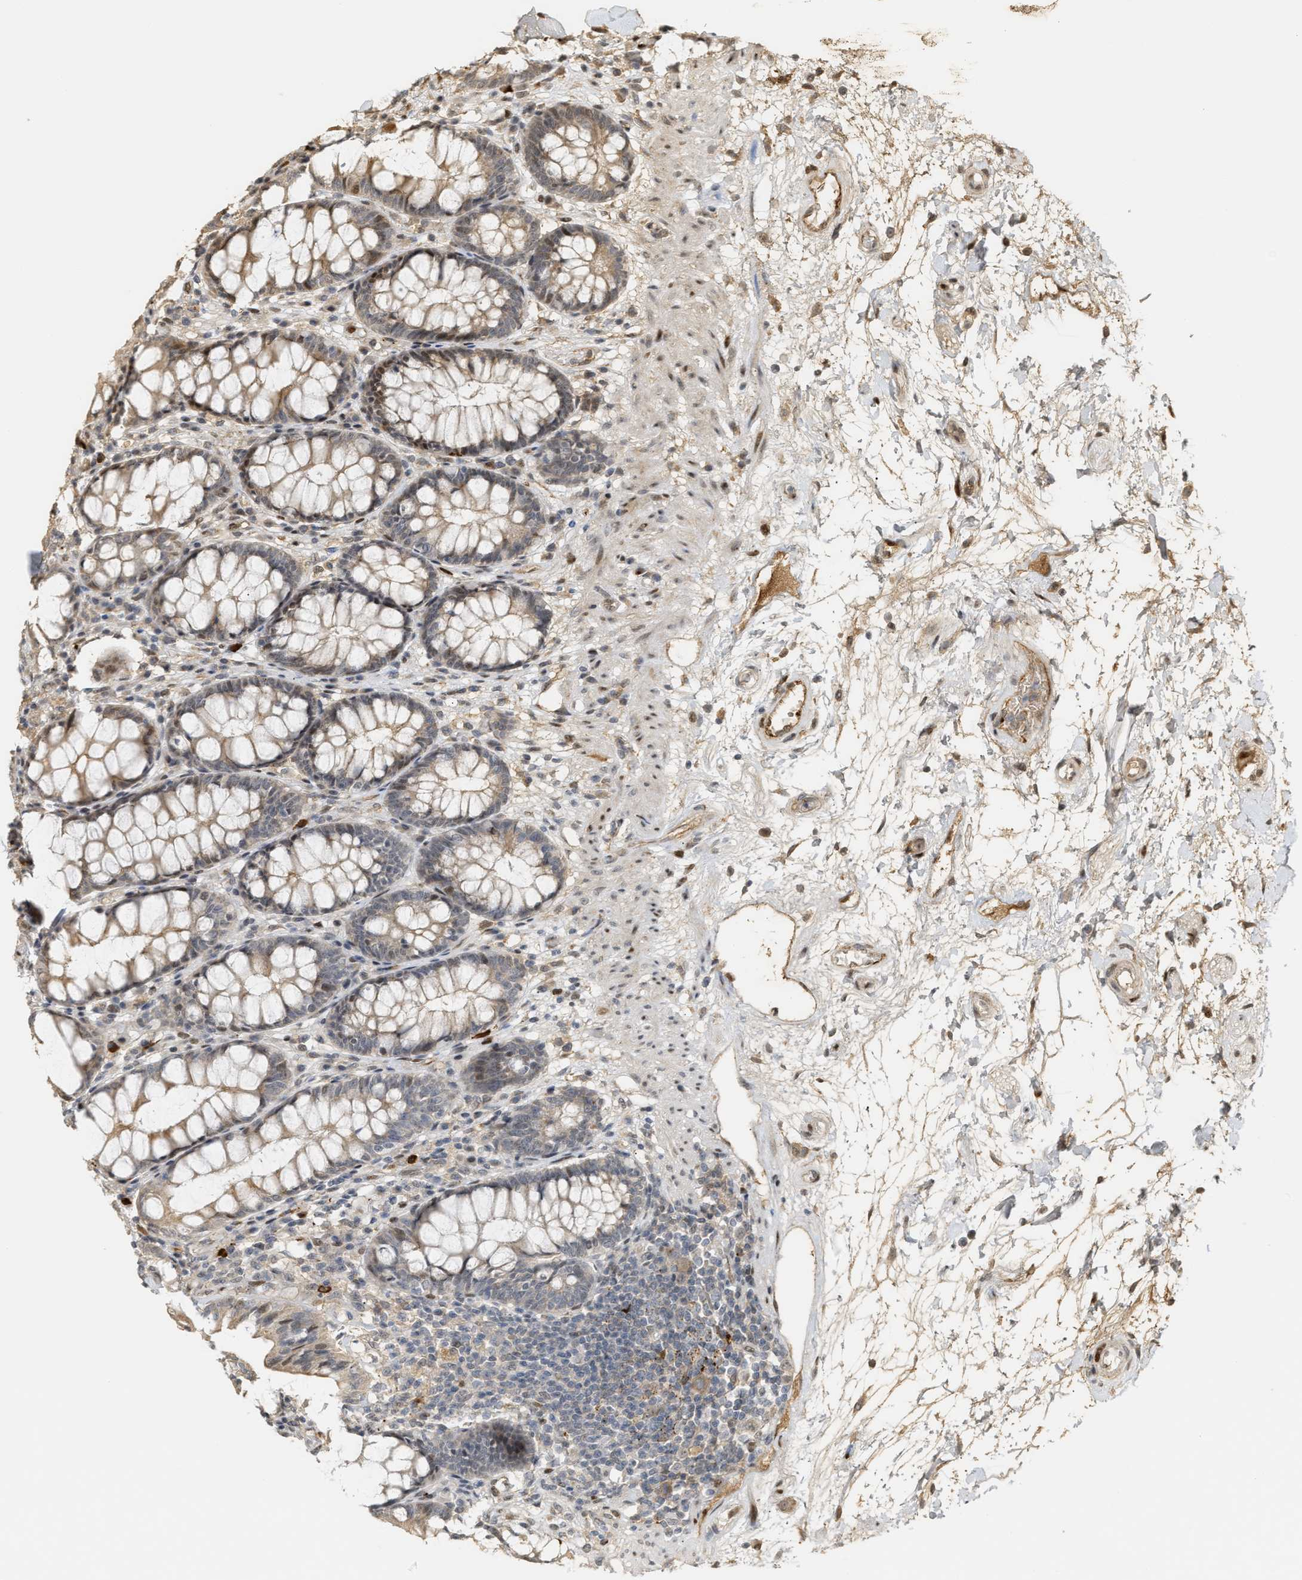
{"staining": {"intensity": "strong", "quantity": ">75%", "location": "cytoplasmic/membranous,nuclear"}, "tissue": "rectum", "cell_type": "Glandular cells", "image_type": "normal", "snomed": [{"axis": "morphology", "description": "Normal tissue, NOS"}, {"axis": "topography", "description": "Rectum"}], "caption": "Rectum stained with immunohistochemistry (IHC) displays strong cytoplasmic/membranous,nuclear positivity in about >75% of glandular cells. Nuclei are stained in blue.", "gene": "ZFAND5", "patient": {"sex": "male", "age": 64}}